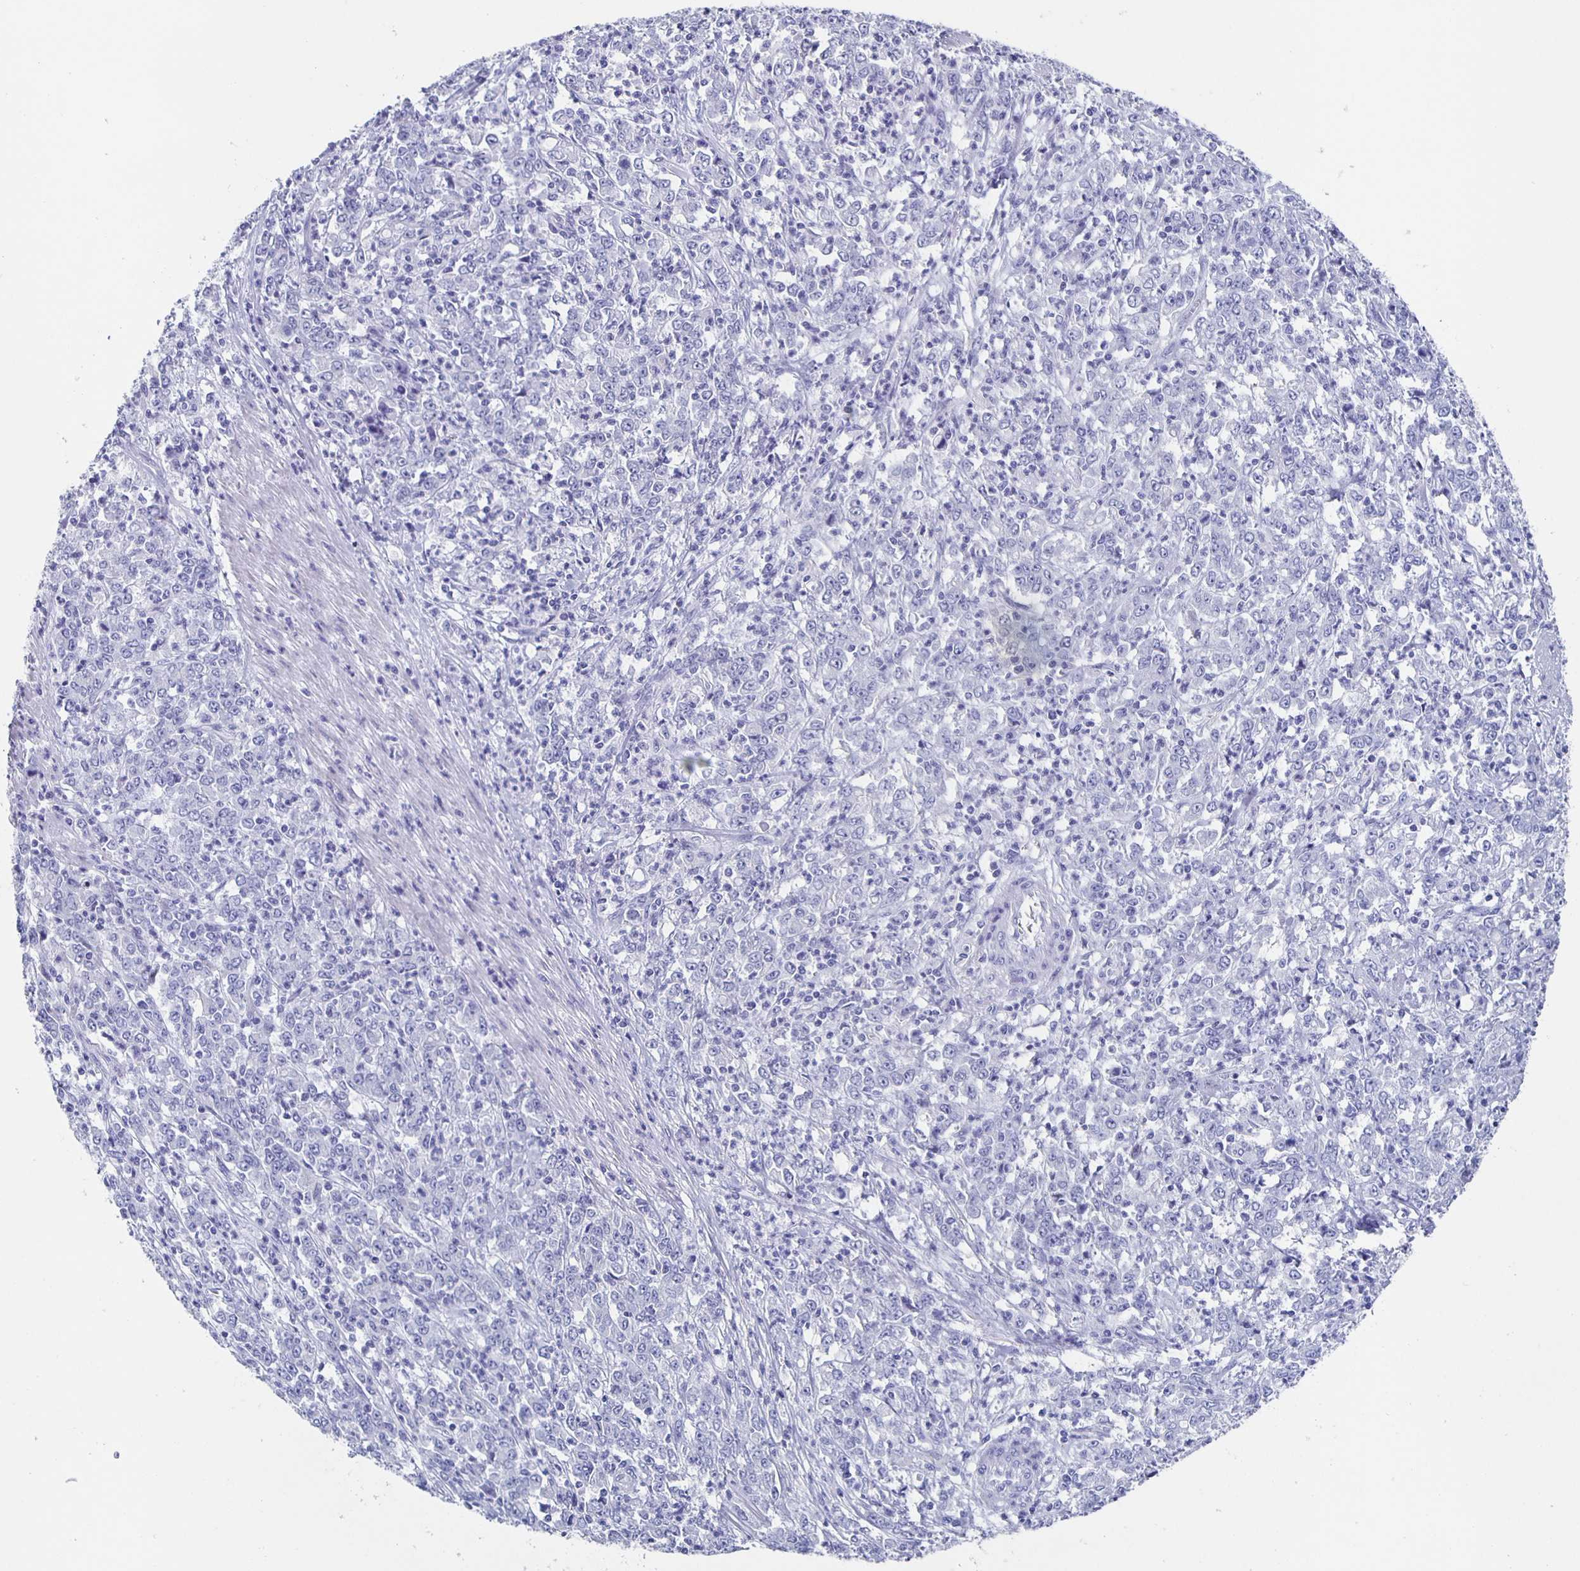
{"staining": {"intensity": "negative", "quantity": "none", "location": "none"}, "tissue": "stomach cancer", "cell_type": "Tumor cells", "image_type": "cancer", "snomed": [{"axis": "morphology", "description": "Adenocarcinoma, NOS"}, {"axis": "topography", "description": "Stomach, lower"}], "caption": "Immunohistochemistry (IHC) image of stomach cancer (adenocarcinoma) stained for a protein (brown), which exhibits no positivity in tumor cells.", "gene": "SLC34A2", "patient": {"sex": "female", "age": 71}}